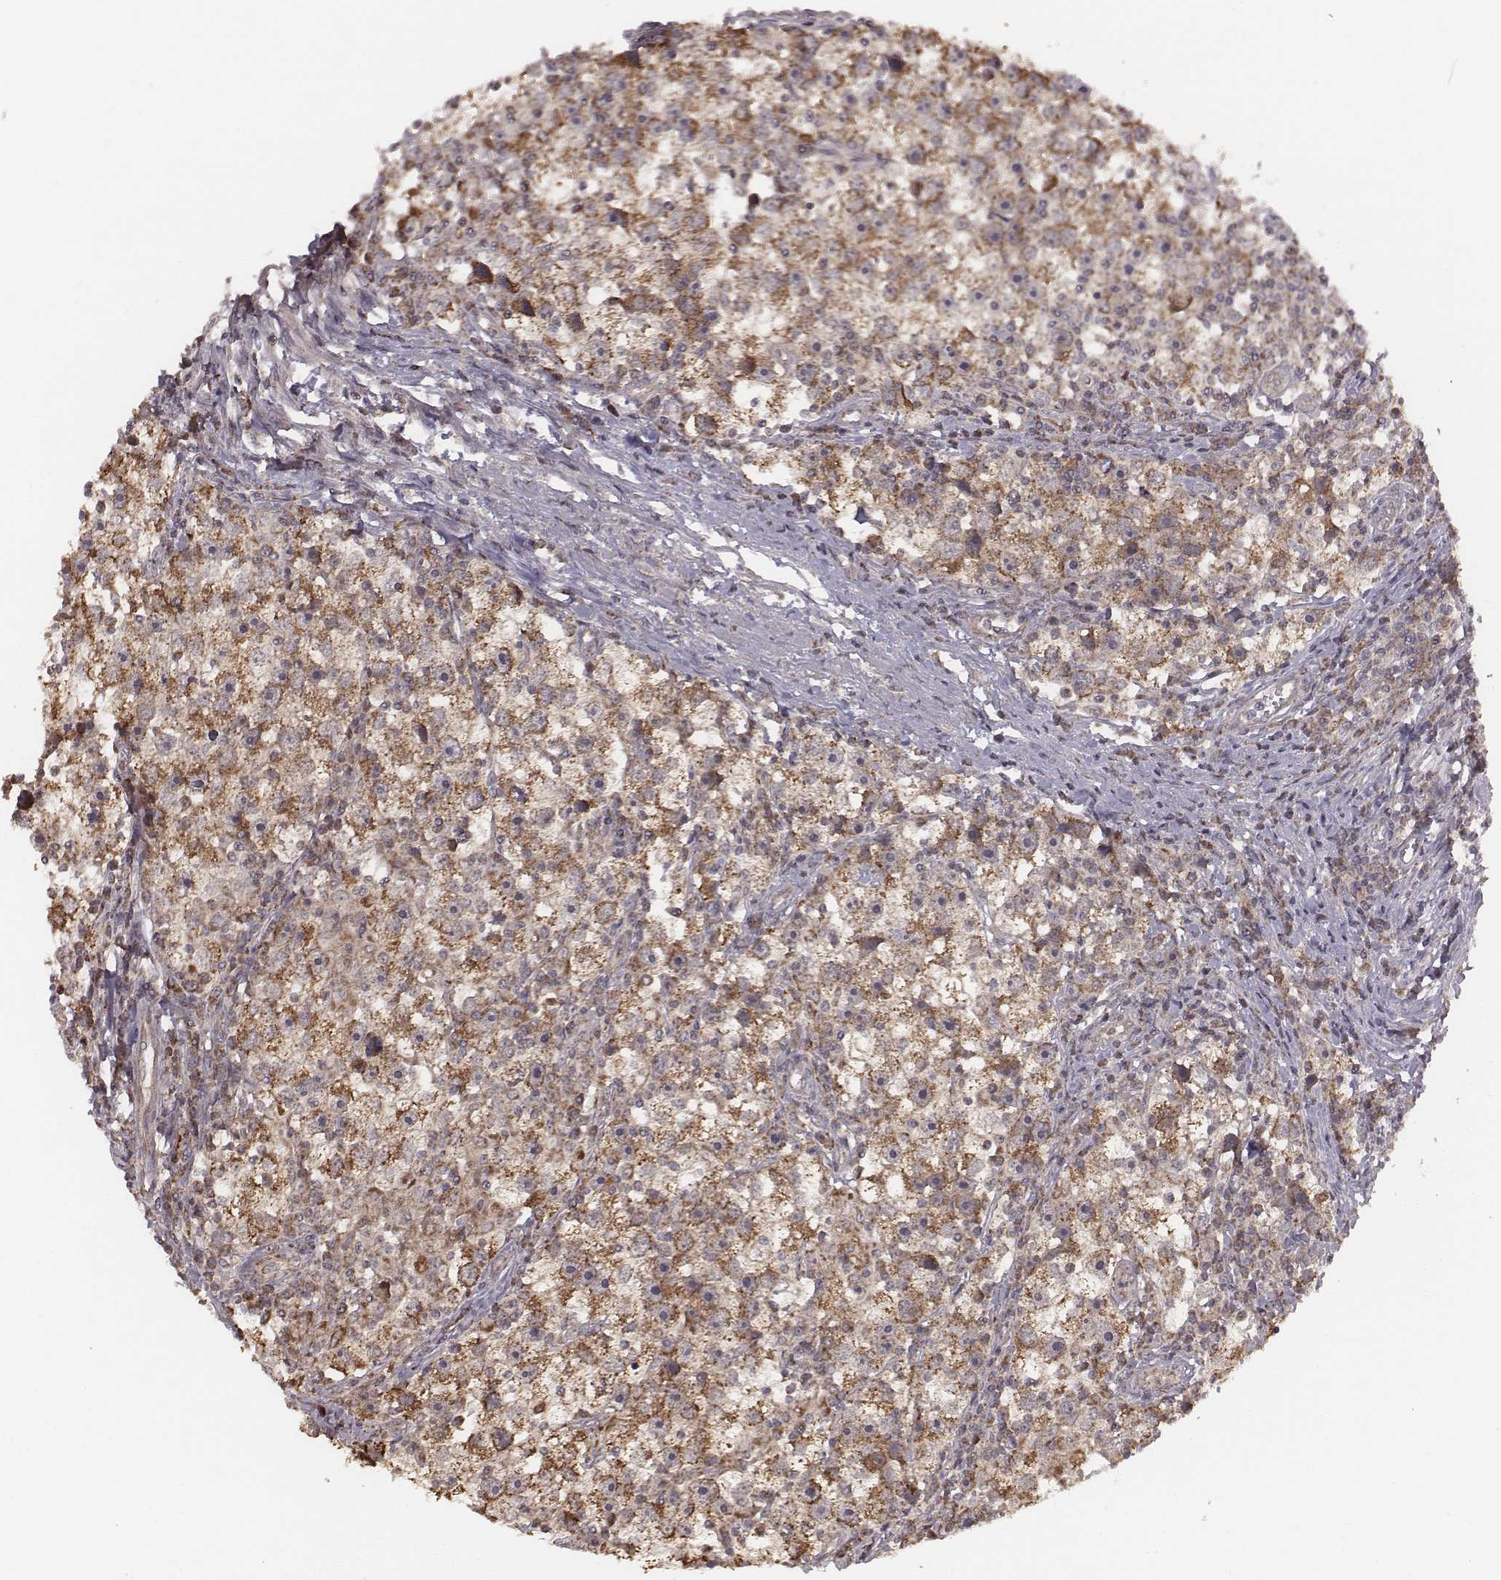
{"staining": {"intensity": "strong", "quantity": ">75%", "location": "cytoplasmic/membranous"}, "tissue": "testis cancer", "cell_type": "Tumor cells", "image_type": "cancer", "snomed": [{"axis": "morphology", "description": "Seminoma, NOS"}, {"axis": "topography", "description": "Testis"}], "caption": "Seminoma (testis) stained with a brown dye reveals strong cytoplasmic/membranous positive positivity in approximately >75% of tumor cells.", "gene": "PDCD2L", "patient": {"sex": "male", "age": 30}}